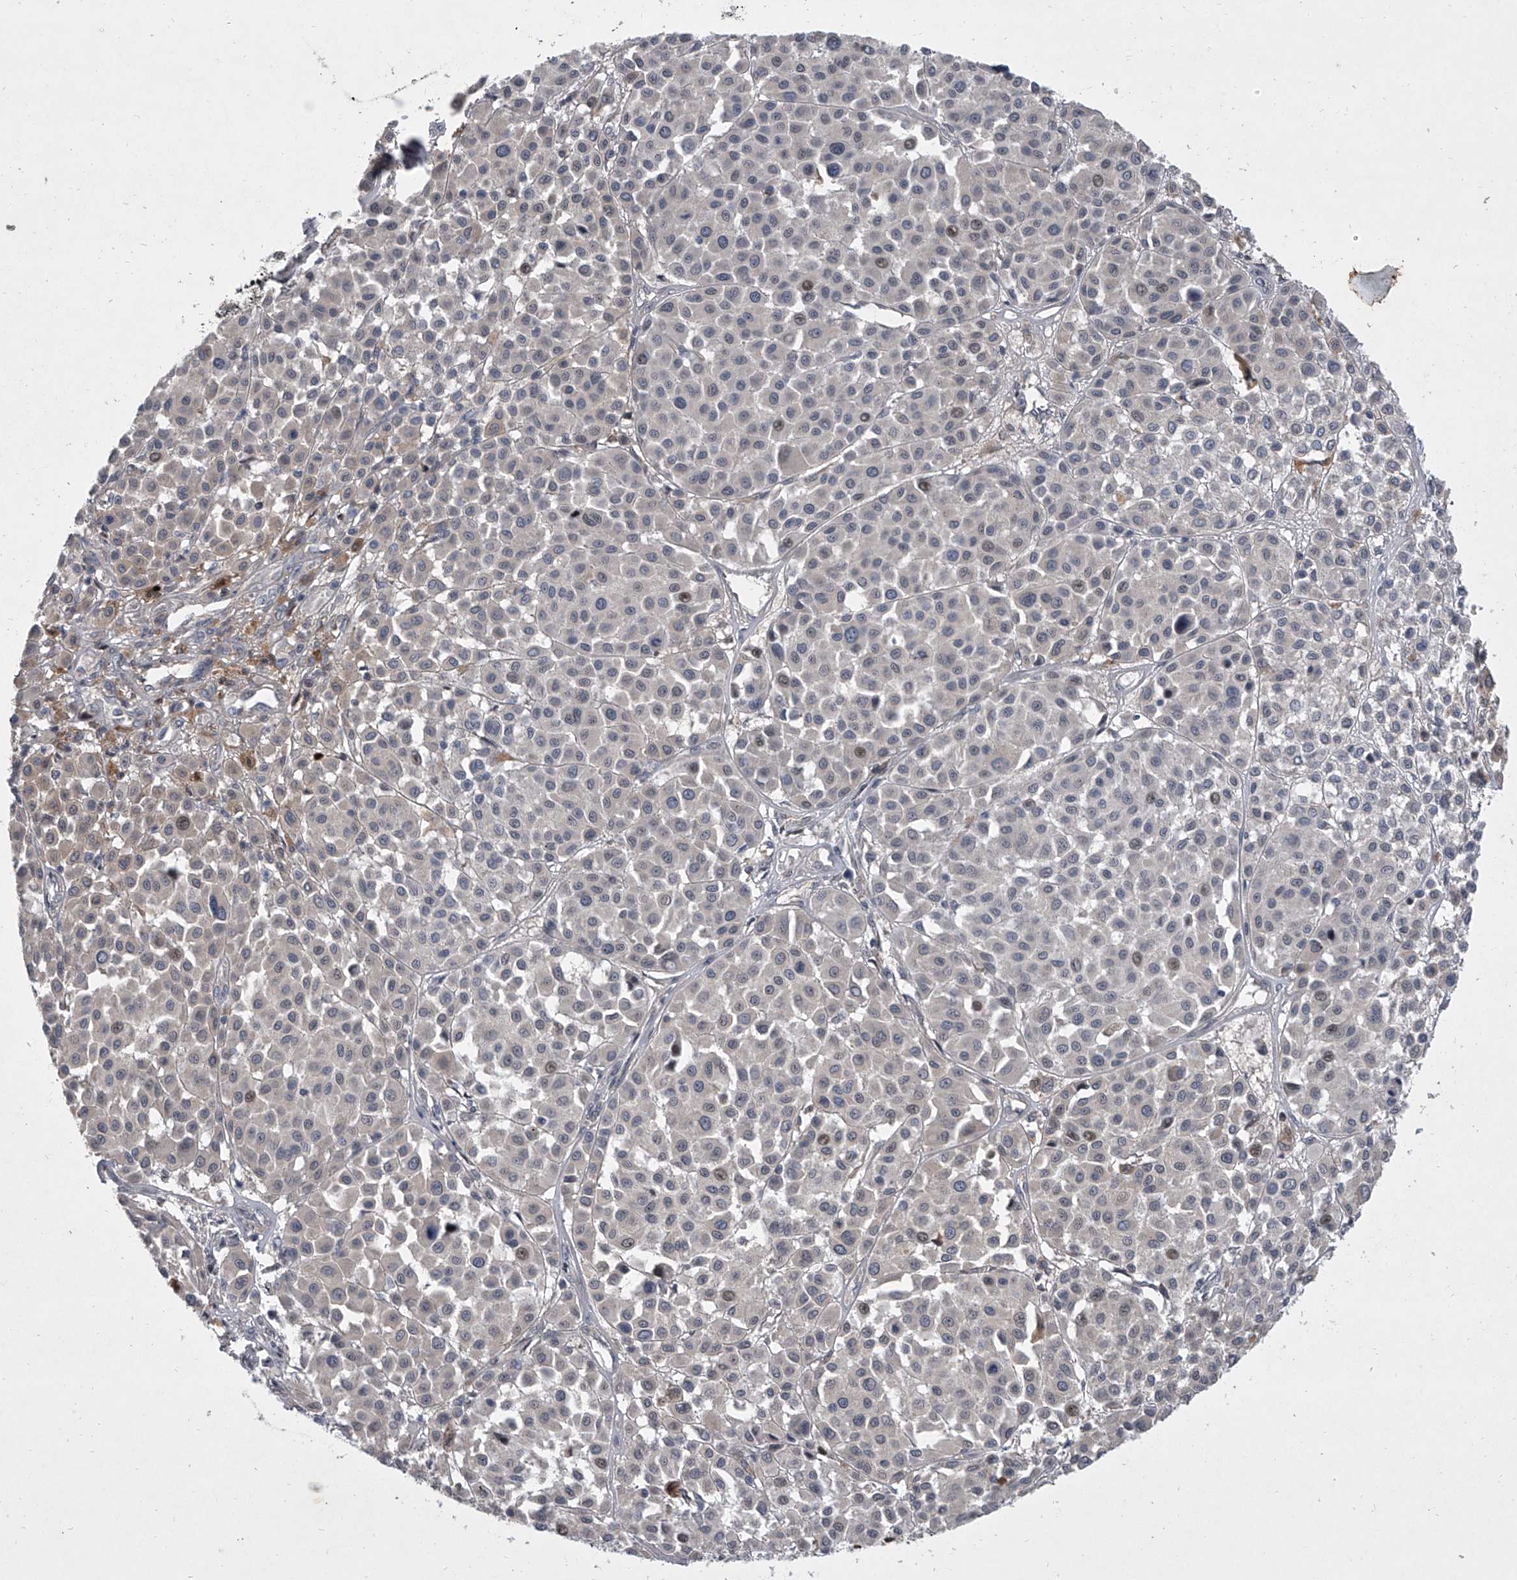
{"staining": {"intensity": "moderate", "quantity": "<25%", "location": "cytoplasmic/membranous"}, "tissue": "melanoma", "cell_type": "Tumor cells", "image_type": "cancer", "snomed": [{"axis": "morphology", "description": "Malignant melanoma, Metastatic site"}, {"axis": "topography", "description": "Soft tissue"}], "caption": "Immunohistochemical staining of human melanoma reveals low levels of moderate cytoplasmic/membranous protein positivity in about <25% of tumor cells.", "gene": "HEATR6", "patient": {"sex": "male", "age": 41}}